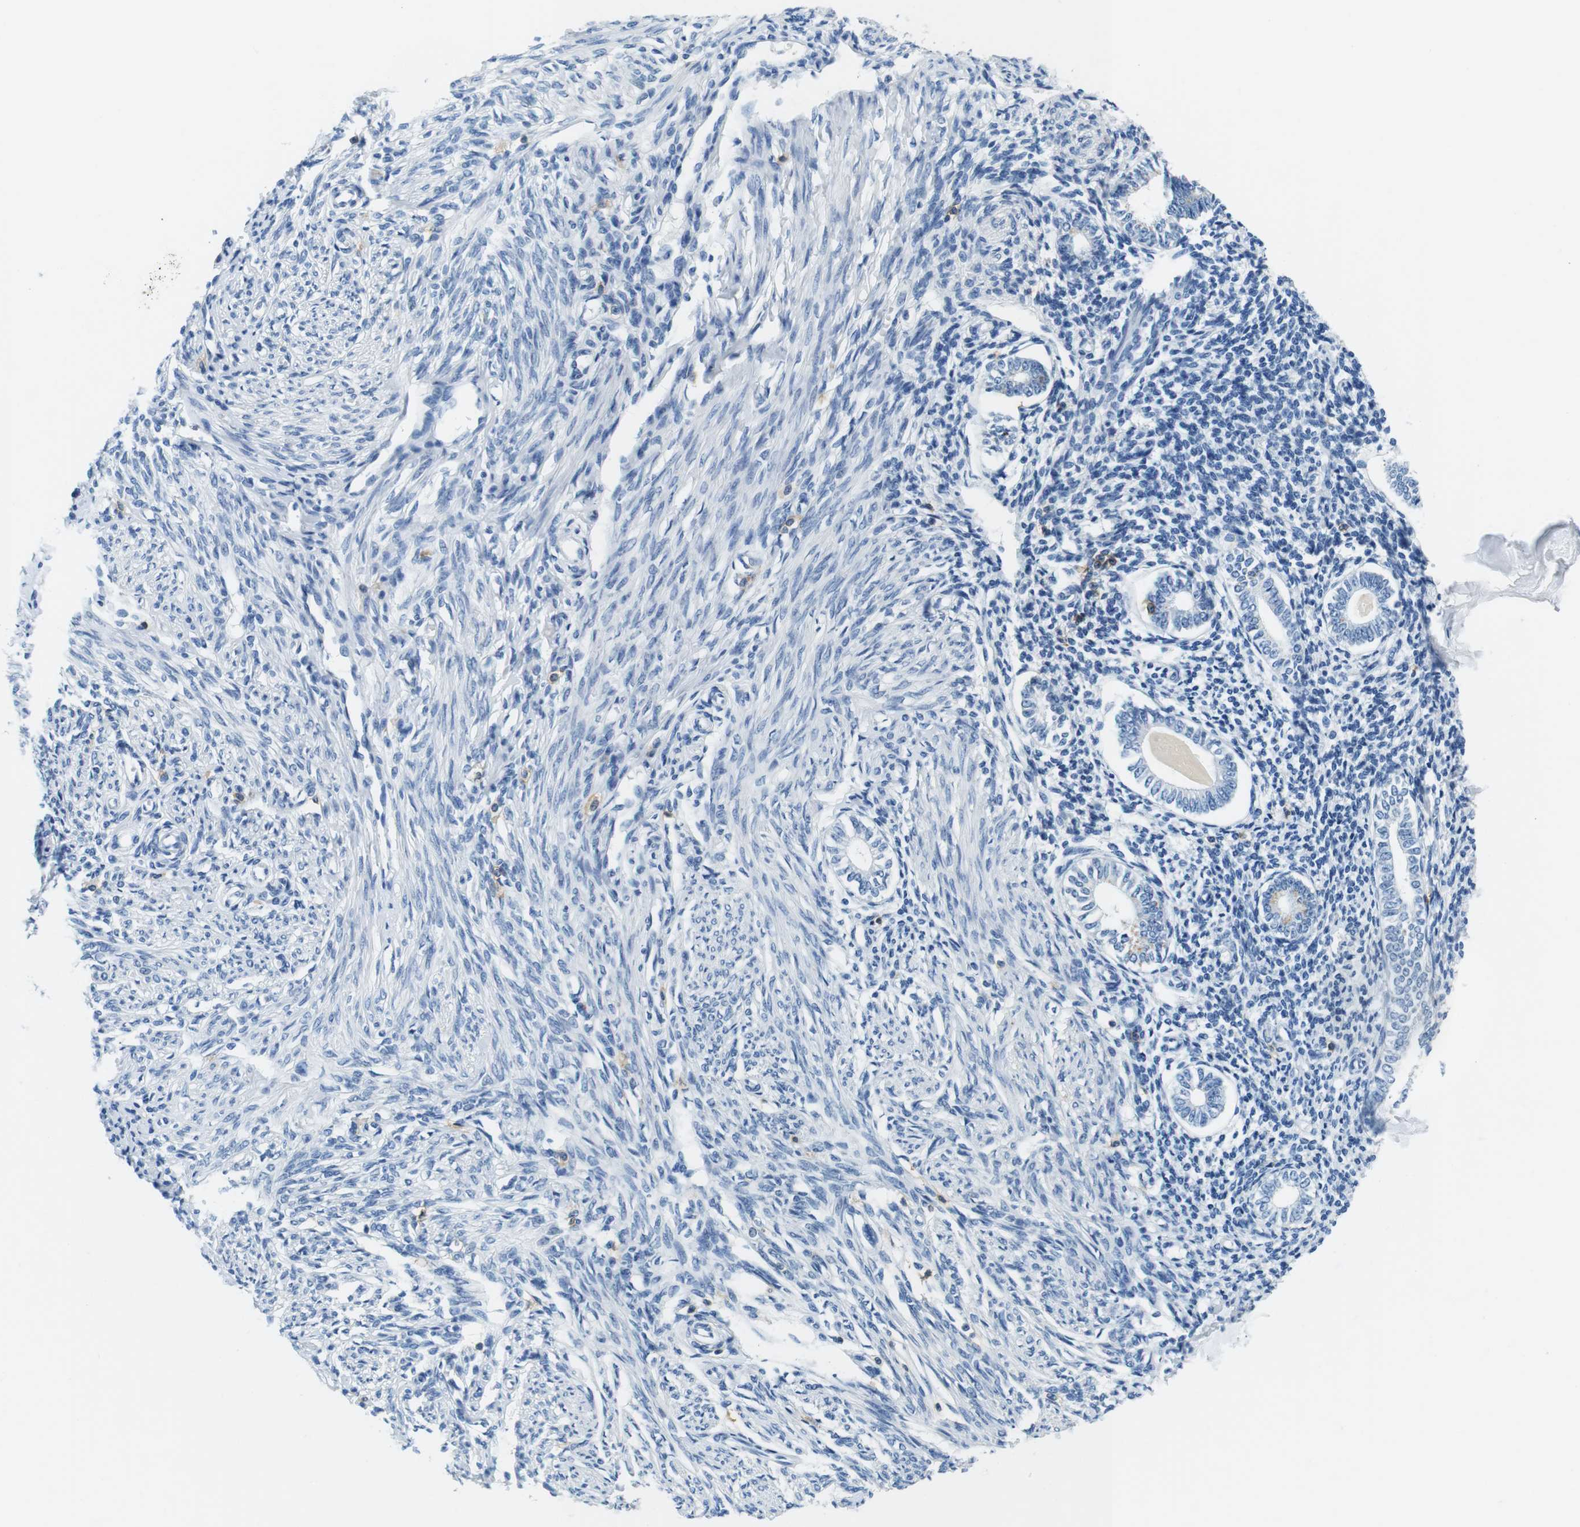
{"staining": {"intensity": "negative", "quantity": "none", "location": "none"}, "tissue": "endometrium", "cell_type": "Cells in endometrial stroma", "image_type": "normal", "snomed": [{"axis": "morphology", "description": "Normal tissue, NOS"}, {"axis": "topography", "description": "Endometrium"}], "caption": "An IHC histopathology image of normal endometrium is shown. There is no staining in cells in endometrial stroma of endometrium.", "gene": "LAT", "patient": {"sex": "female", "age": 71}}